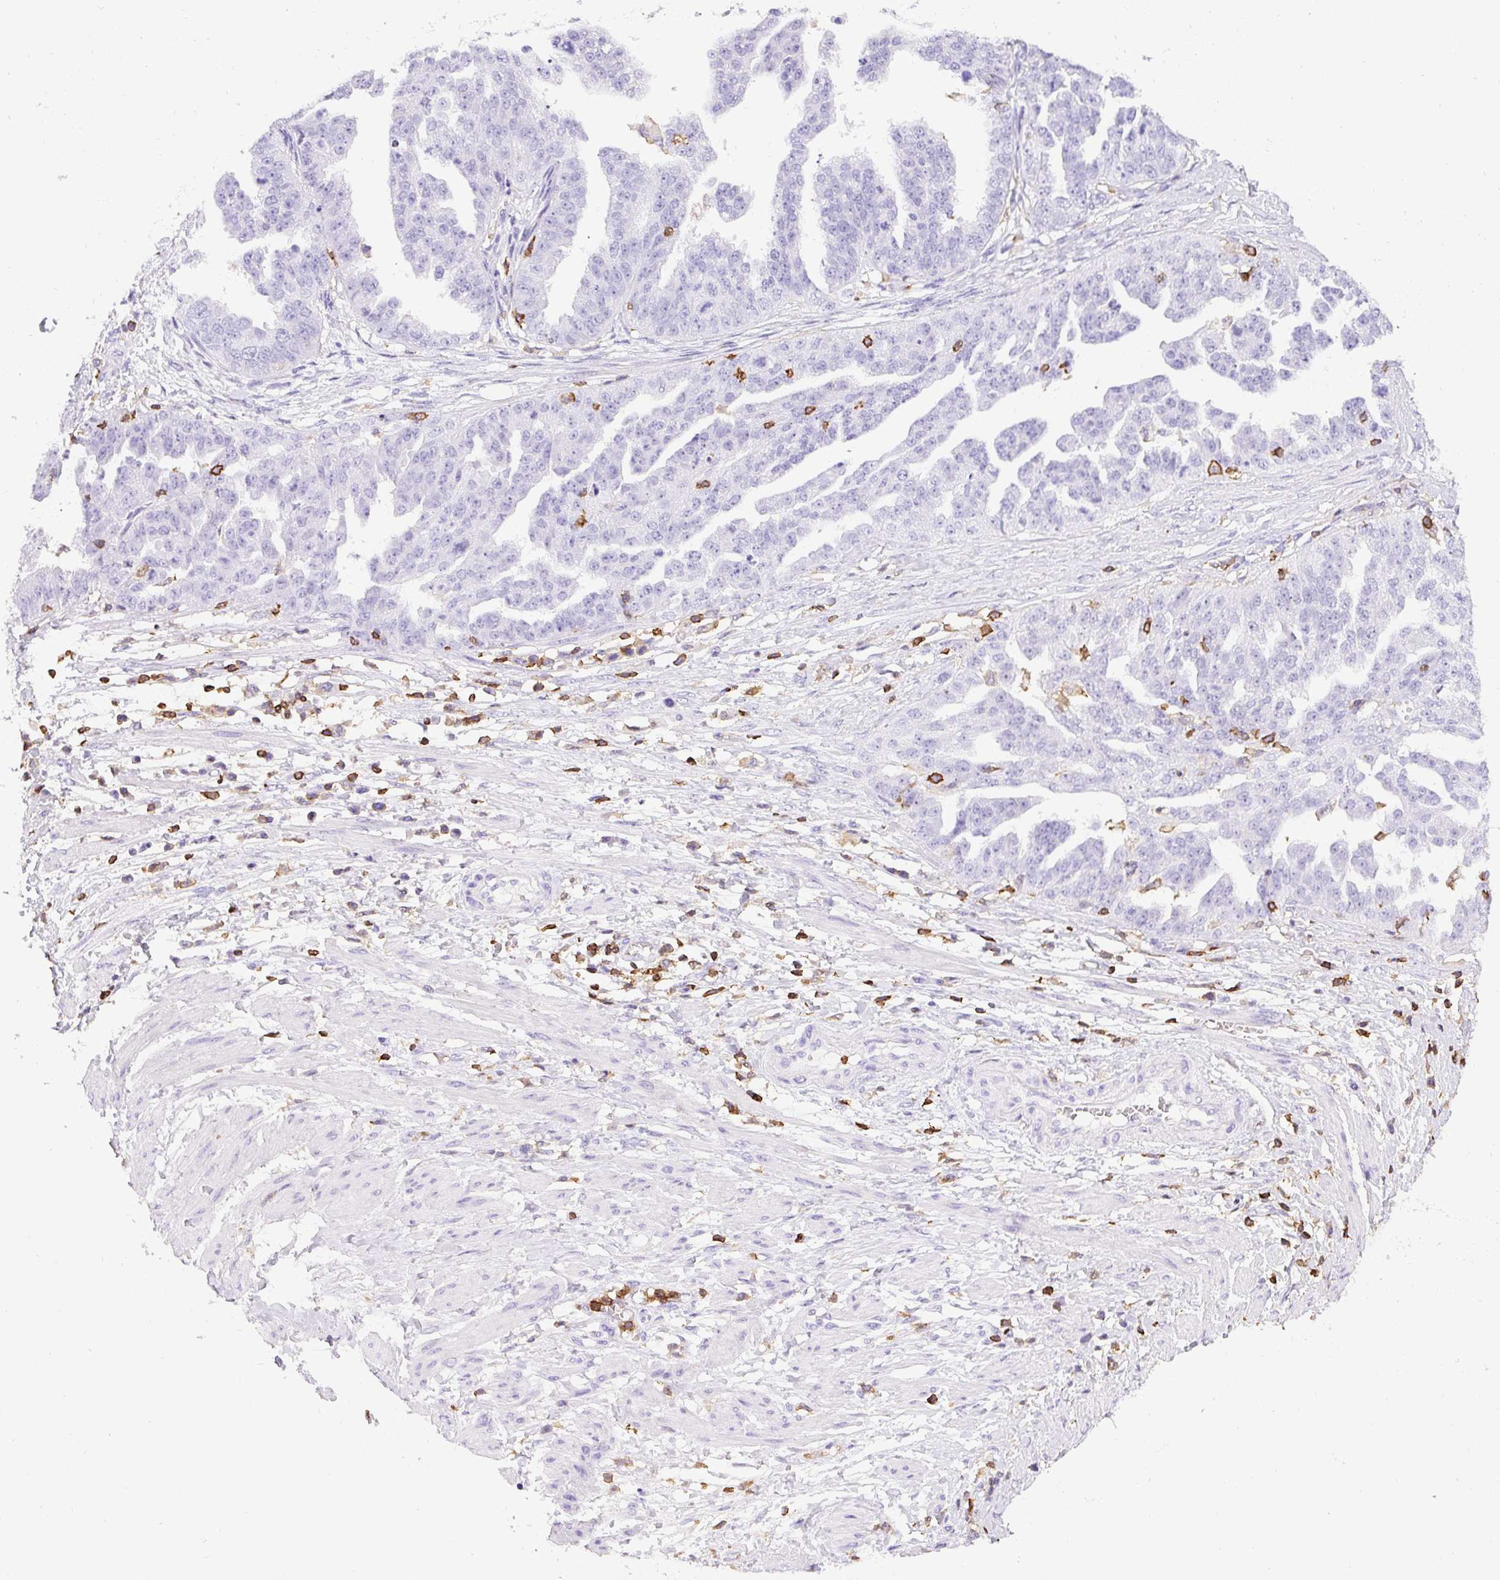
{"staining": {"intensity": "negative", "quantity": "none", "location": "none"}, "tissue": "ovarian cancer", "cell_type": "Tumor cells", "image_type": "cancer", "snomed": [{"axis": "morphology", "description": "Cystadenocarcinoma, serous, NOS"}, {"axis": "topography", "description": "Ovary"}], "caption": "Micrograph shows no protein staining in tumor cells of ovarian serous cystadenocarcinoma tissue.", "gene": "FAM228B", "patient": {"sex": "female", "age": 58}}